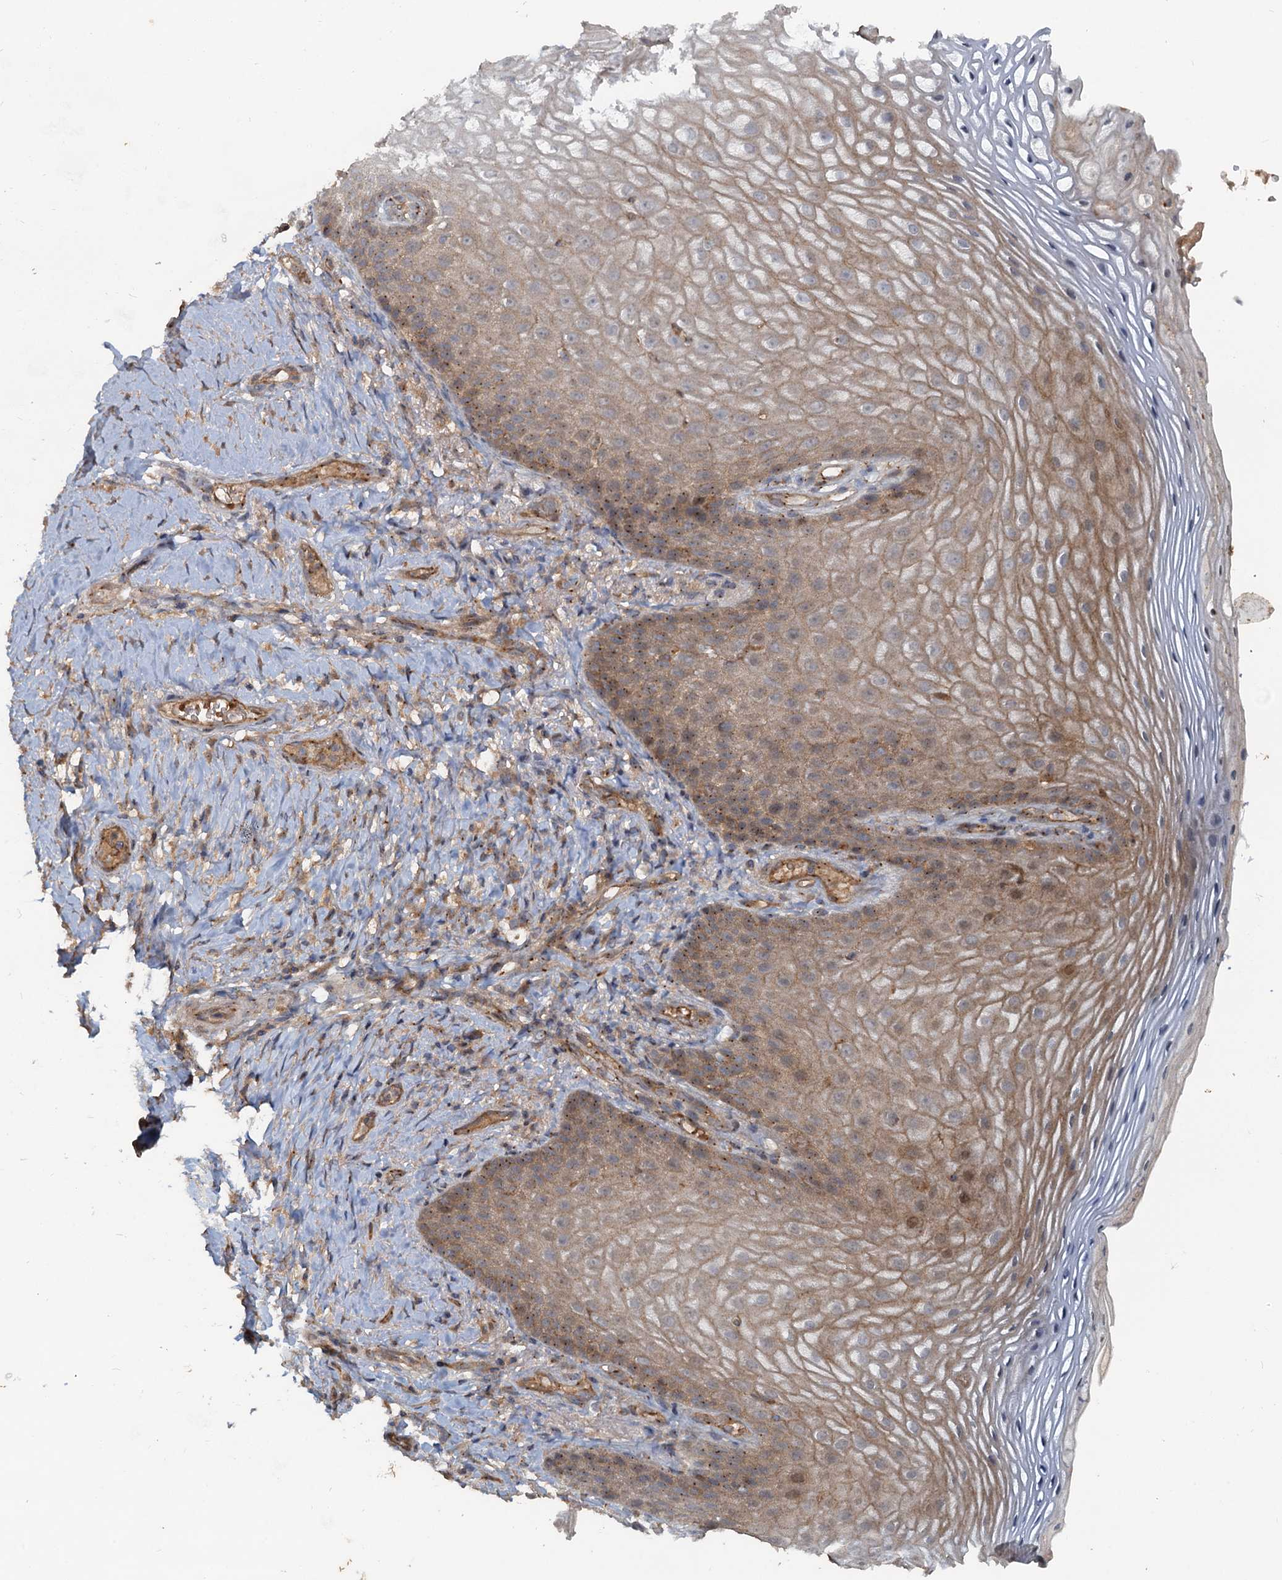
{"staining": {"intensity": "moderate", "quantity": ">75%", "location": "cytoplasmic/membranous"}, "tissue": "vagina", "cell_type": "Squamous epithelial cells", "image_type": "normal", "snomed": [{"axis": "morphology", "description": "Normal tissue, NOS"}, {"axis": "topography", "description": "Vagina"}], "caption": "Protein analysis of normal vagina displays moderate cytoplasmic/membranous staining in about >75% of squamous epithelial cells.", "gene": "CEP68", "patient": {"sex": "female", "age": 60}}